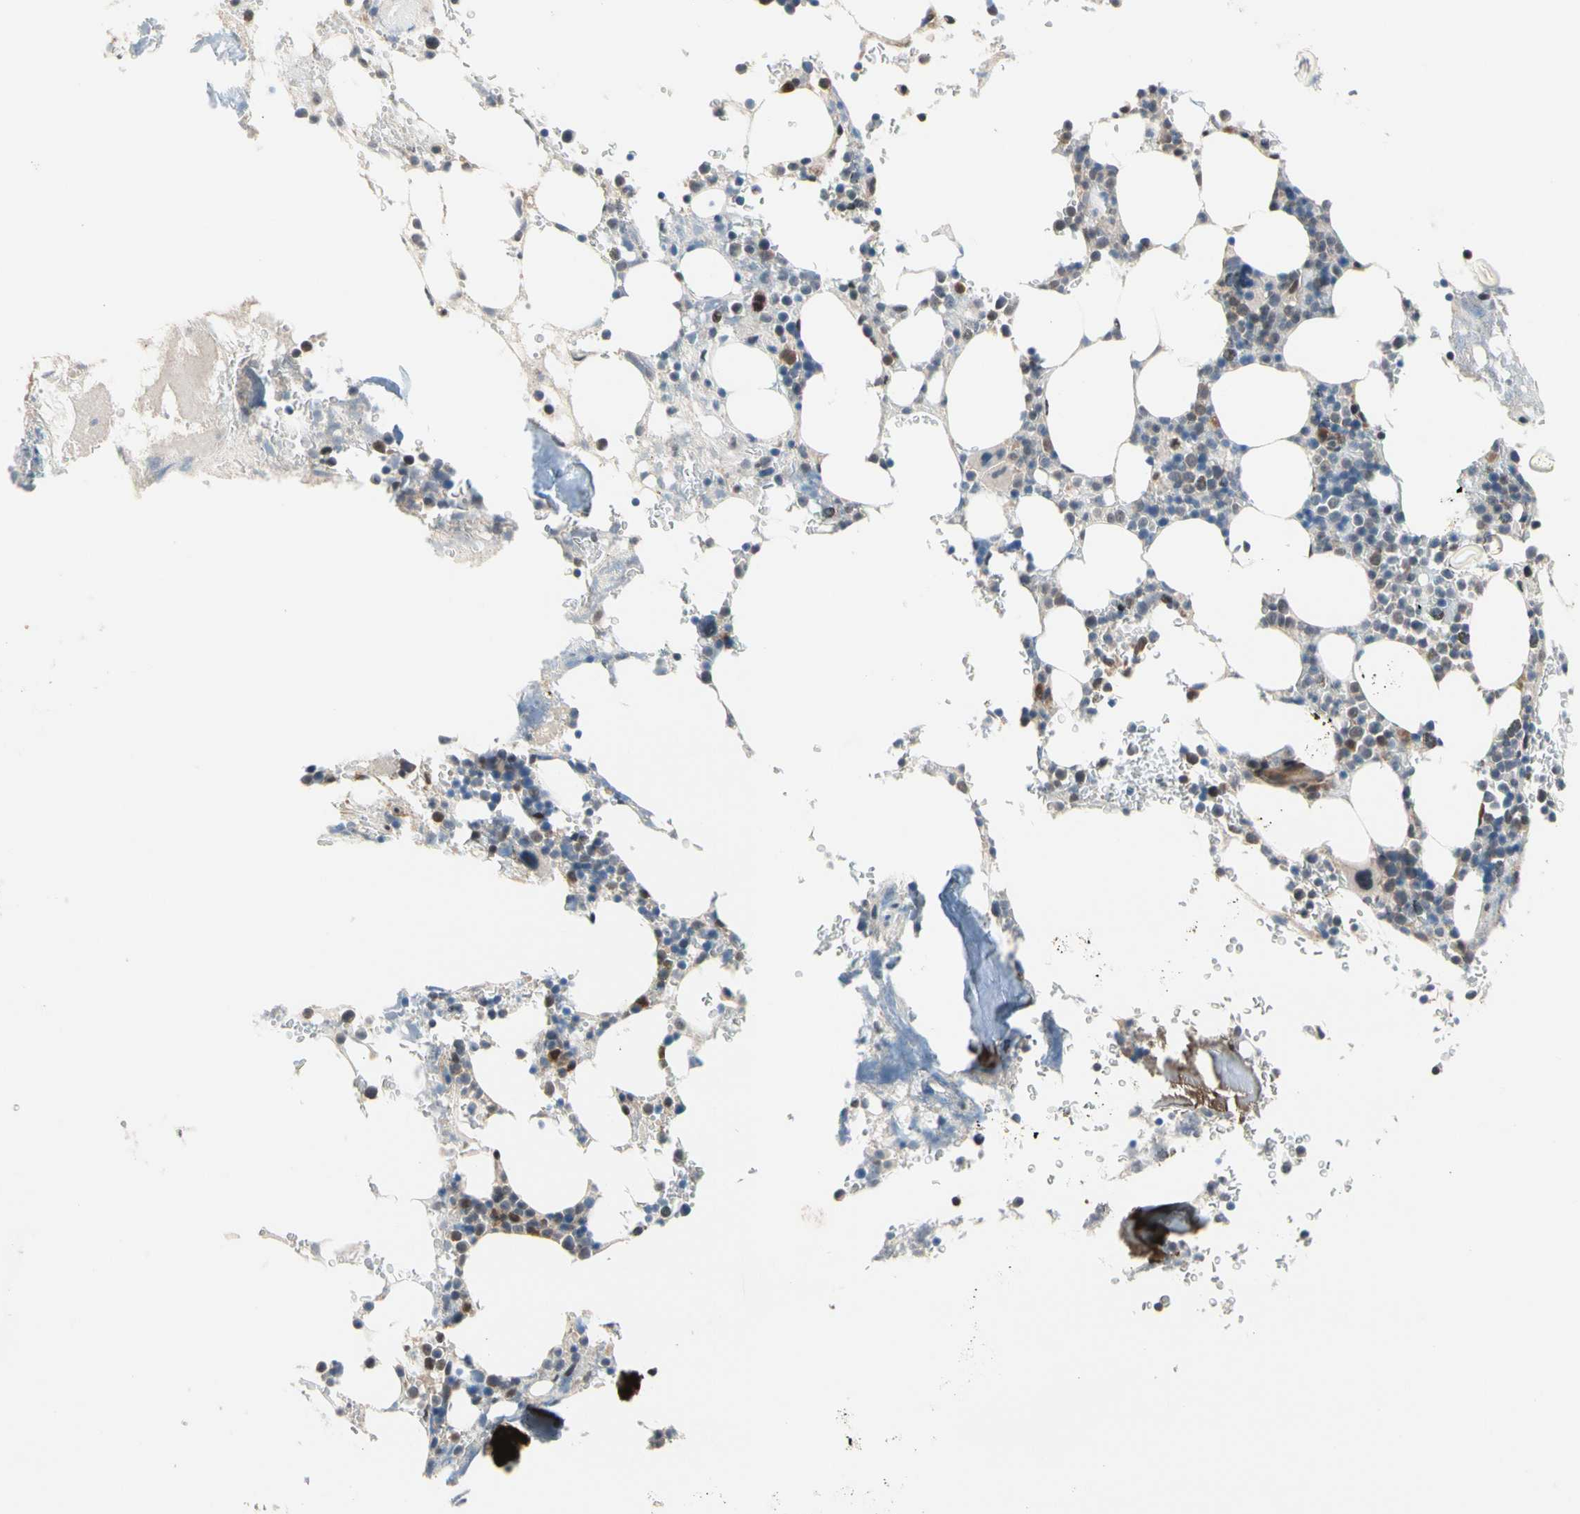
{"staining": {"intensity": "moderate", "quantity": "<25%", "location": "cytoplasmic/membranous"}, "tissue": "bone marrow", "cell_type": "Hematopoietic cells", "image_type": "normal", "snomed": [{"axis": "morphology", "description": "Normal tissue, NOS"}, {"axis": "topography", "description": "Bone marrow"}], "caption": "High-magnification brightfield microscopy of benign bone marrow stained with DAB (brown) and counterstained with hematoxylin (blue). hematopoietic cells exhibit moderate cytoplasmic/membranous staining is seen in approximately<25% of cells. Immunohistochemistry (ihc) stains the protein of interest in brown and the nuclei are stained blue.", "gene": "NGEF", "patient": {"sex": "female", "age": 73}}